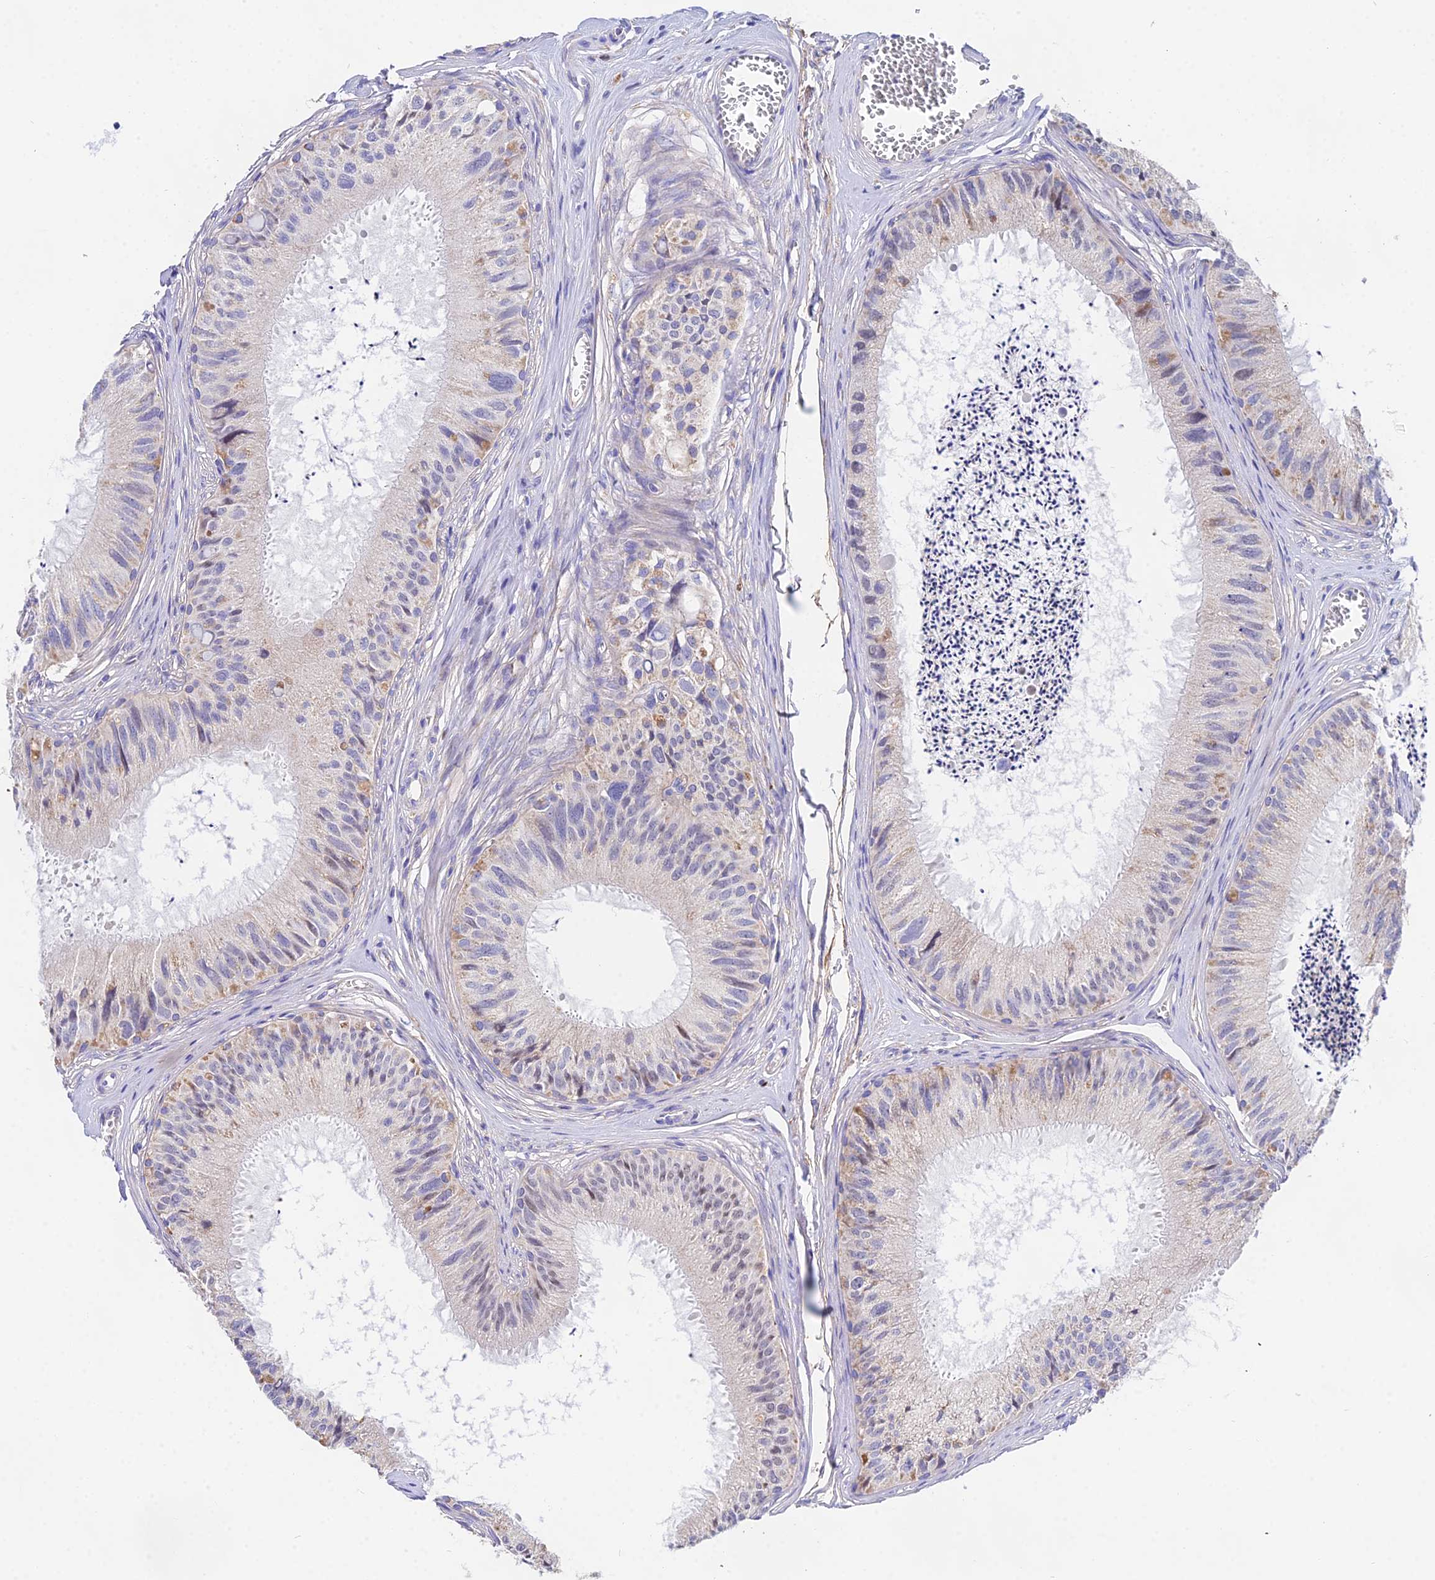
{"staining": {"intensity": "moderate", "quantity": "25%-75%", "location": "cytoplasmic/membranous"}, "tissue": "epididymis", "cell_type": "Glandular cells", "image_type": "normal", "snomed": [{"axis": "morphology", "description": "Normal tissue, NOS"}, {"axis": "topography", "description": "Epididymis"}], "caption": "Protein expression analysis of benign epididymis displays moderate cytoplasmic/membranous positivity in approximately 25%-75% of glandular cells.", "gene": "PPP2R2A", "patient": {"sex": "male", "age": 79}}